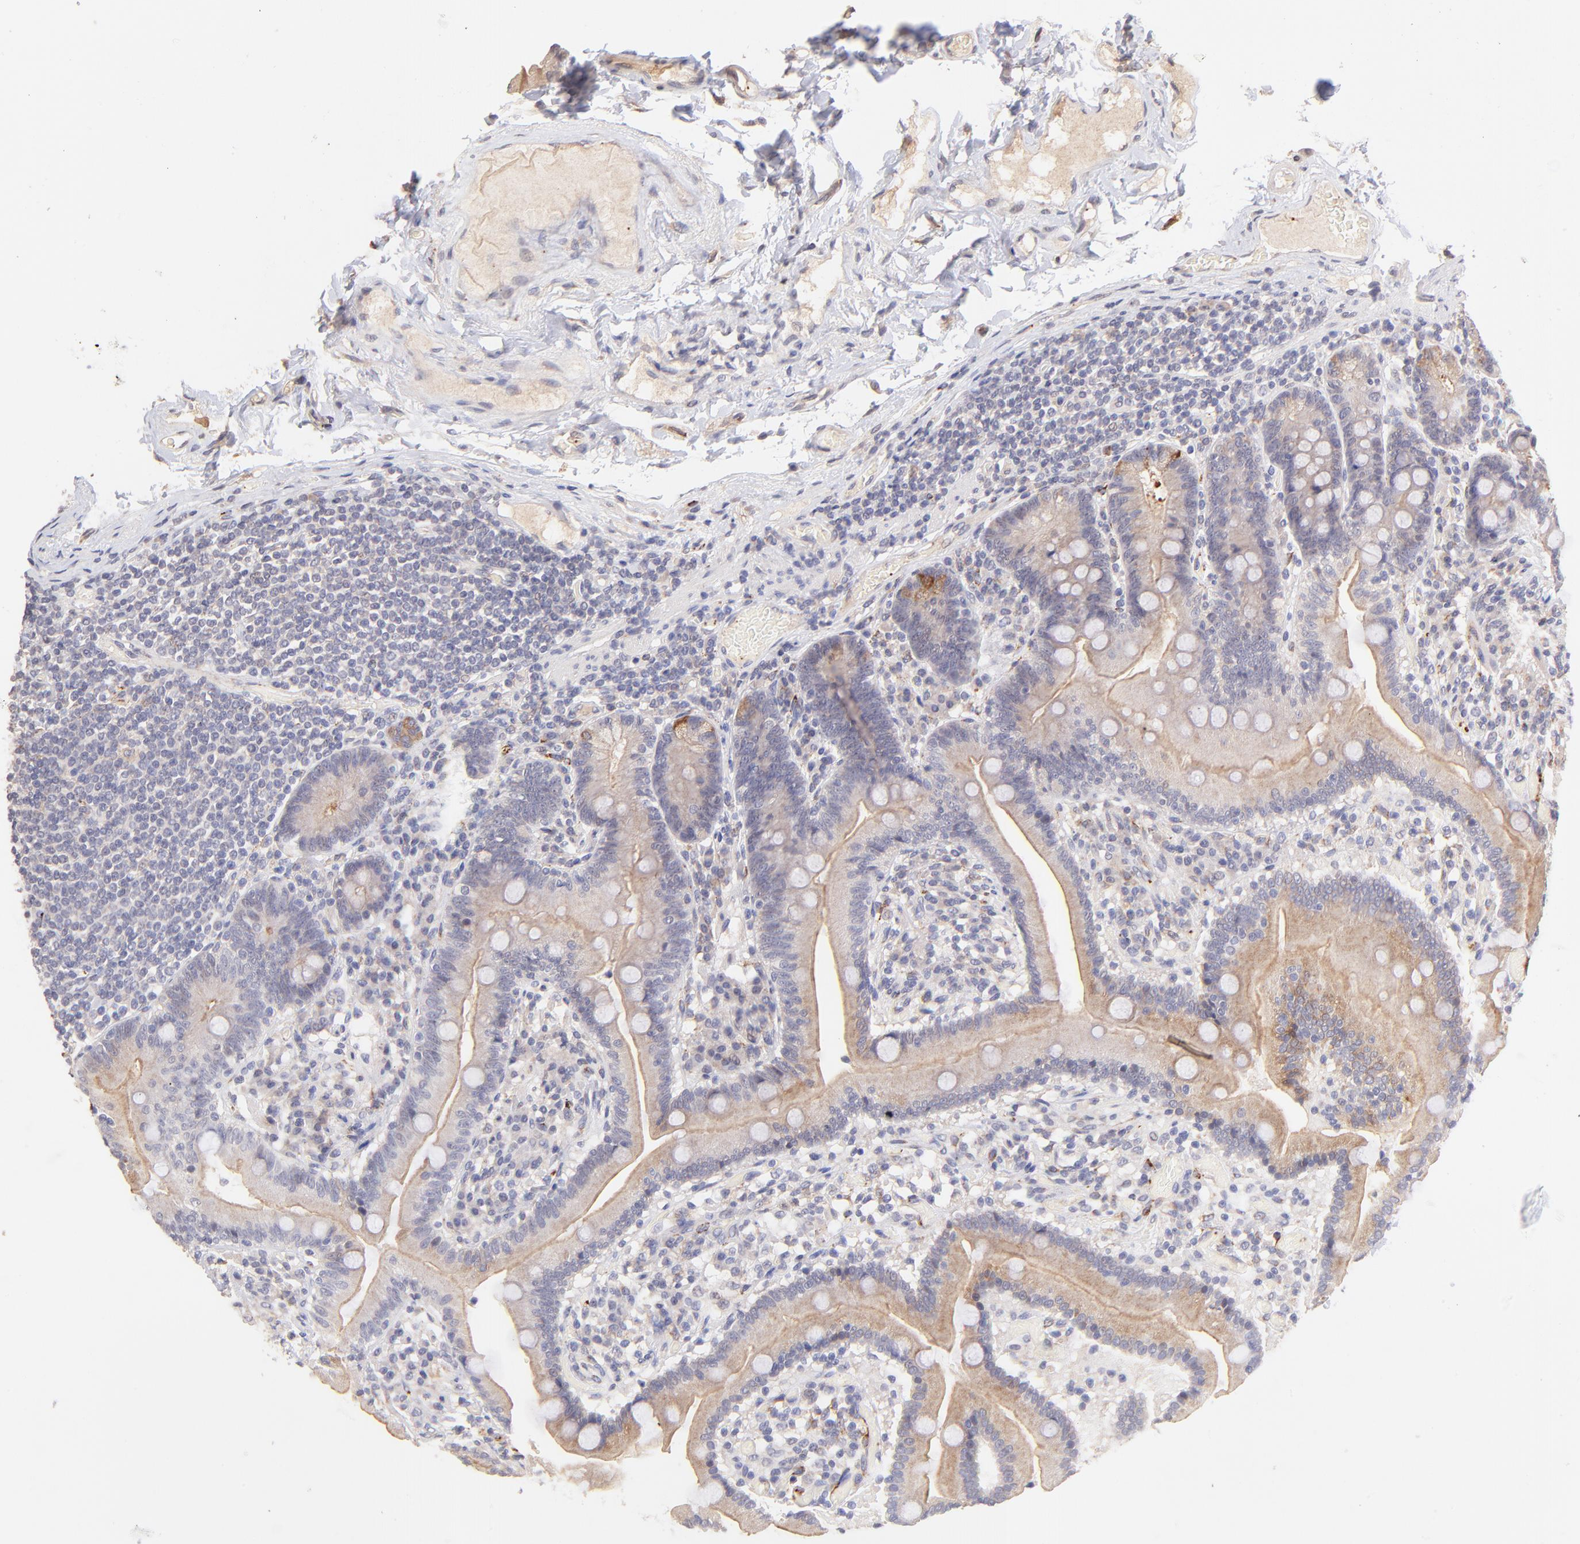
{"staining": {"intensity": "moderate", "quantity": "25%-75%", "location": "cytoplasmic/membranous"}, "tissue": "duodenum", "cell_type": "Glandular cells", "image_type": "normal", "snomed": [{"axis": "morphology", "description": "Normal tissue, NOS"}, {"axis": "topography", "description": "Duodenum"}], "caption": "Human duodenum stained with a brown dye demonstrates moderate cytoplasmic/membranous positive positivity in about 25%-75% of glandular cells.", "gene": "SPARC", "patient": {"sex": "male", "age": 66}}